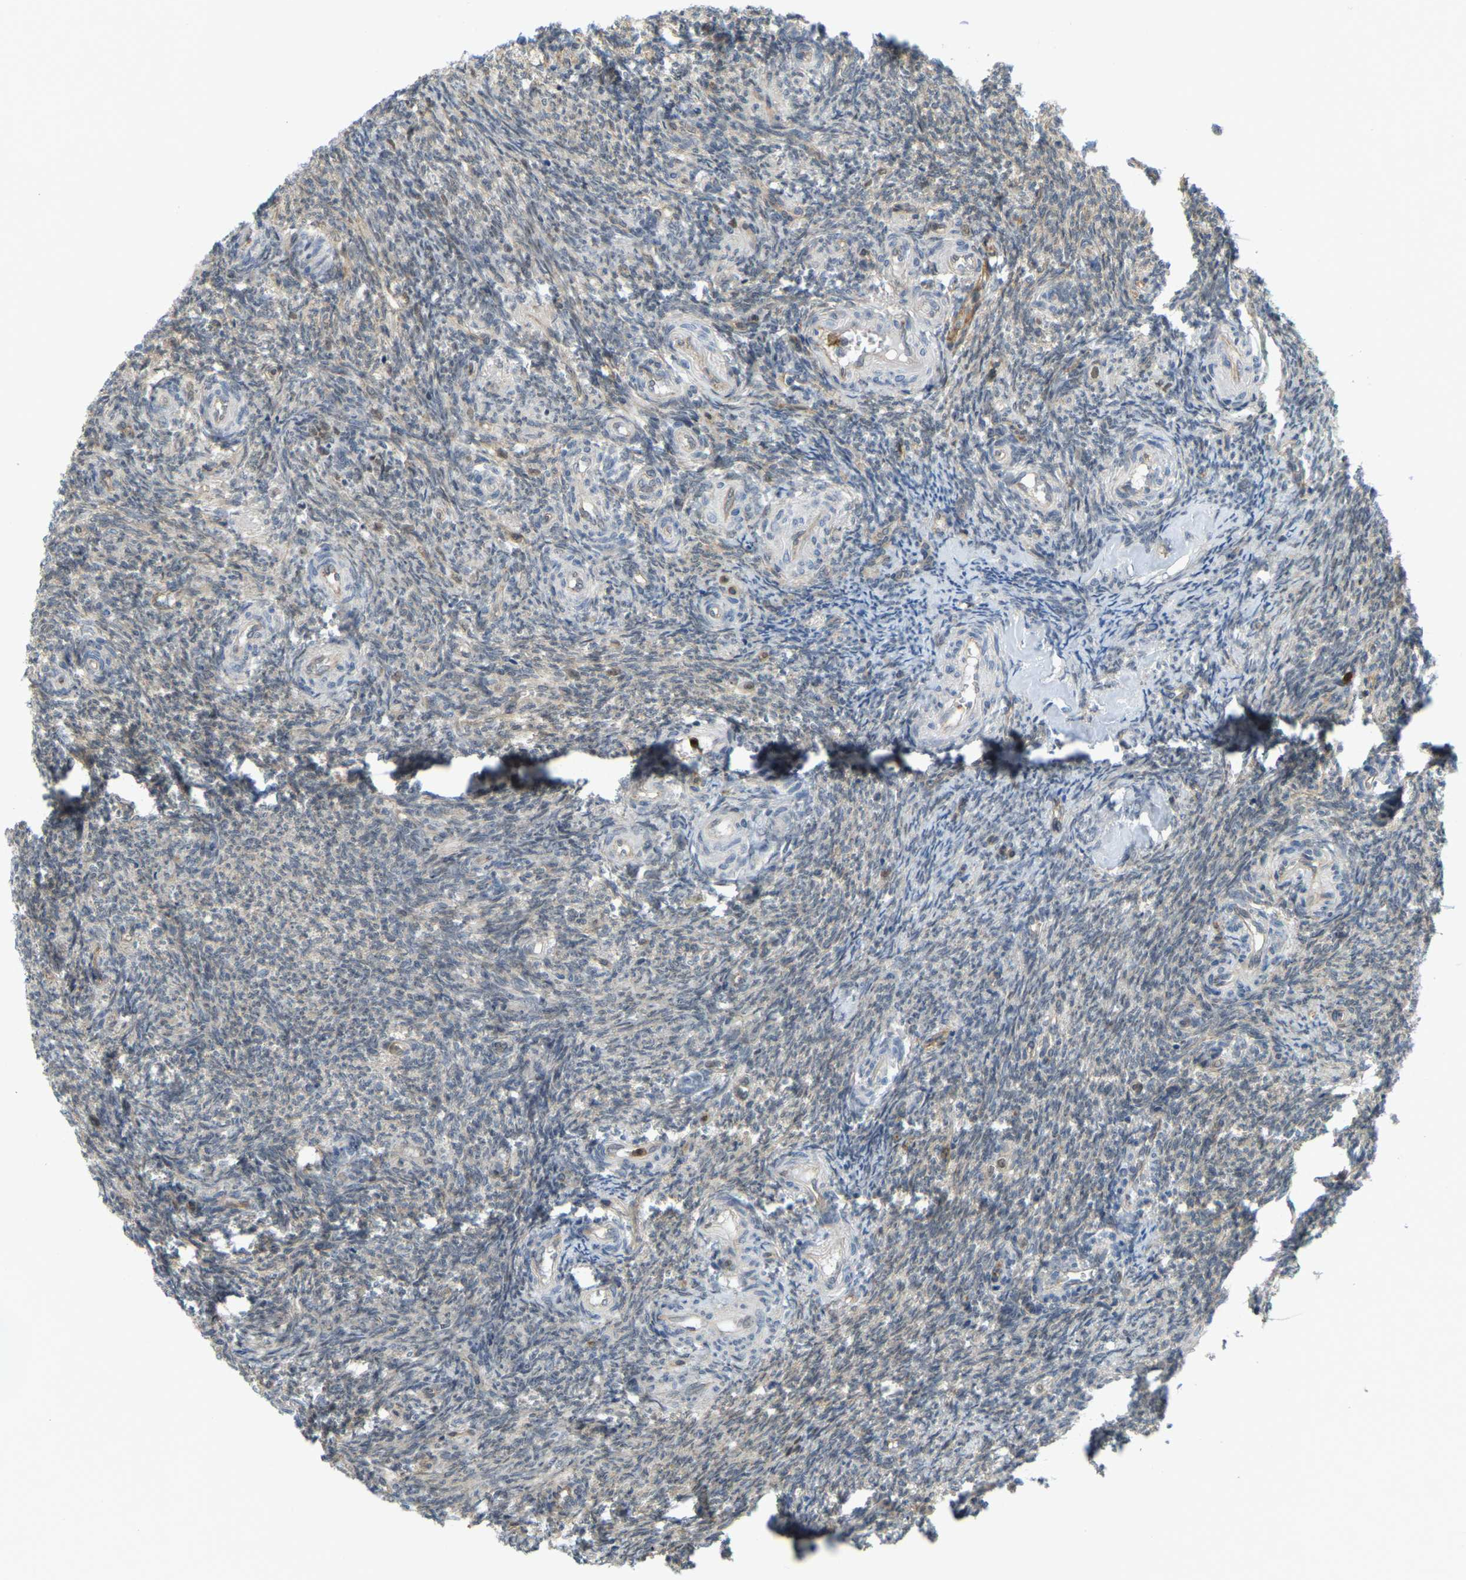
{"staining": {"intensity": "weak", "quantity": ">75%", "location": "cytoplasmic/membranous"}, "tissue": "ovary", "cell_type": "Follicle cells", "image_type": "normal", "snomed": [{"axis": "morphology", "description": "Normal tissue, NOS"}, {"axis": "topography", "description": "Ovary"}], "caption": "Weak cytoplasmic/membranous protein expression is present in about >75% of follicle cells in ovary.", "gene": "SERPINB5", "patient": {"sex": "female", "age": 41}}